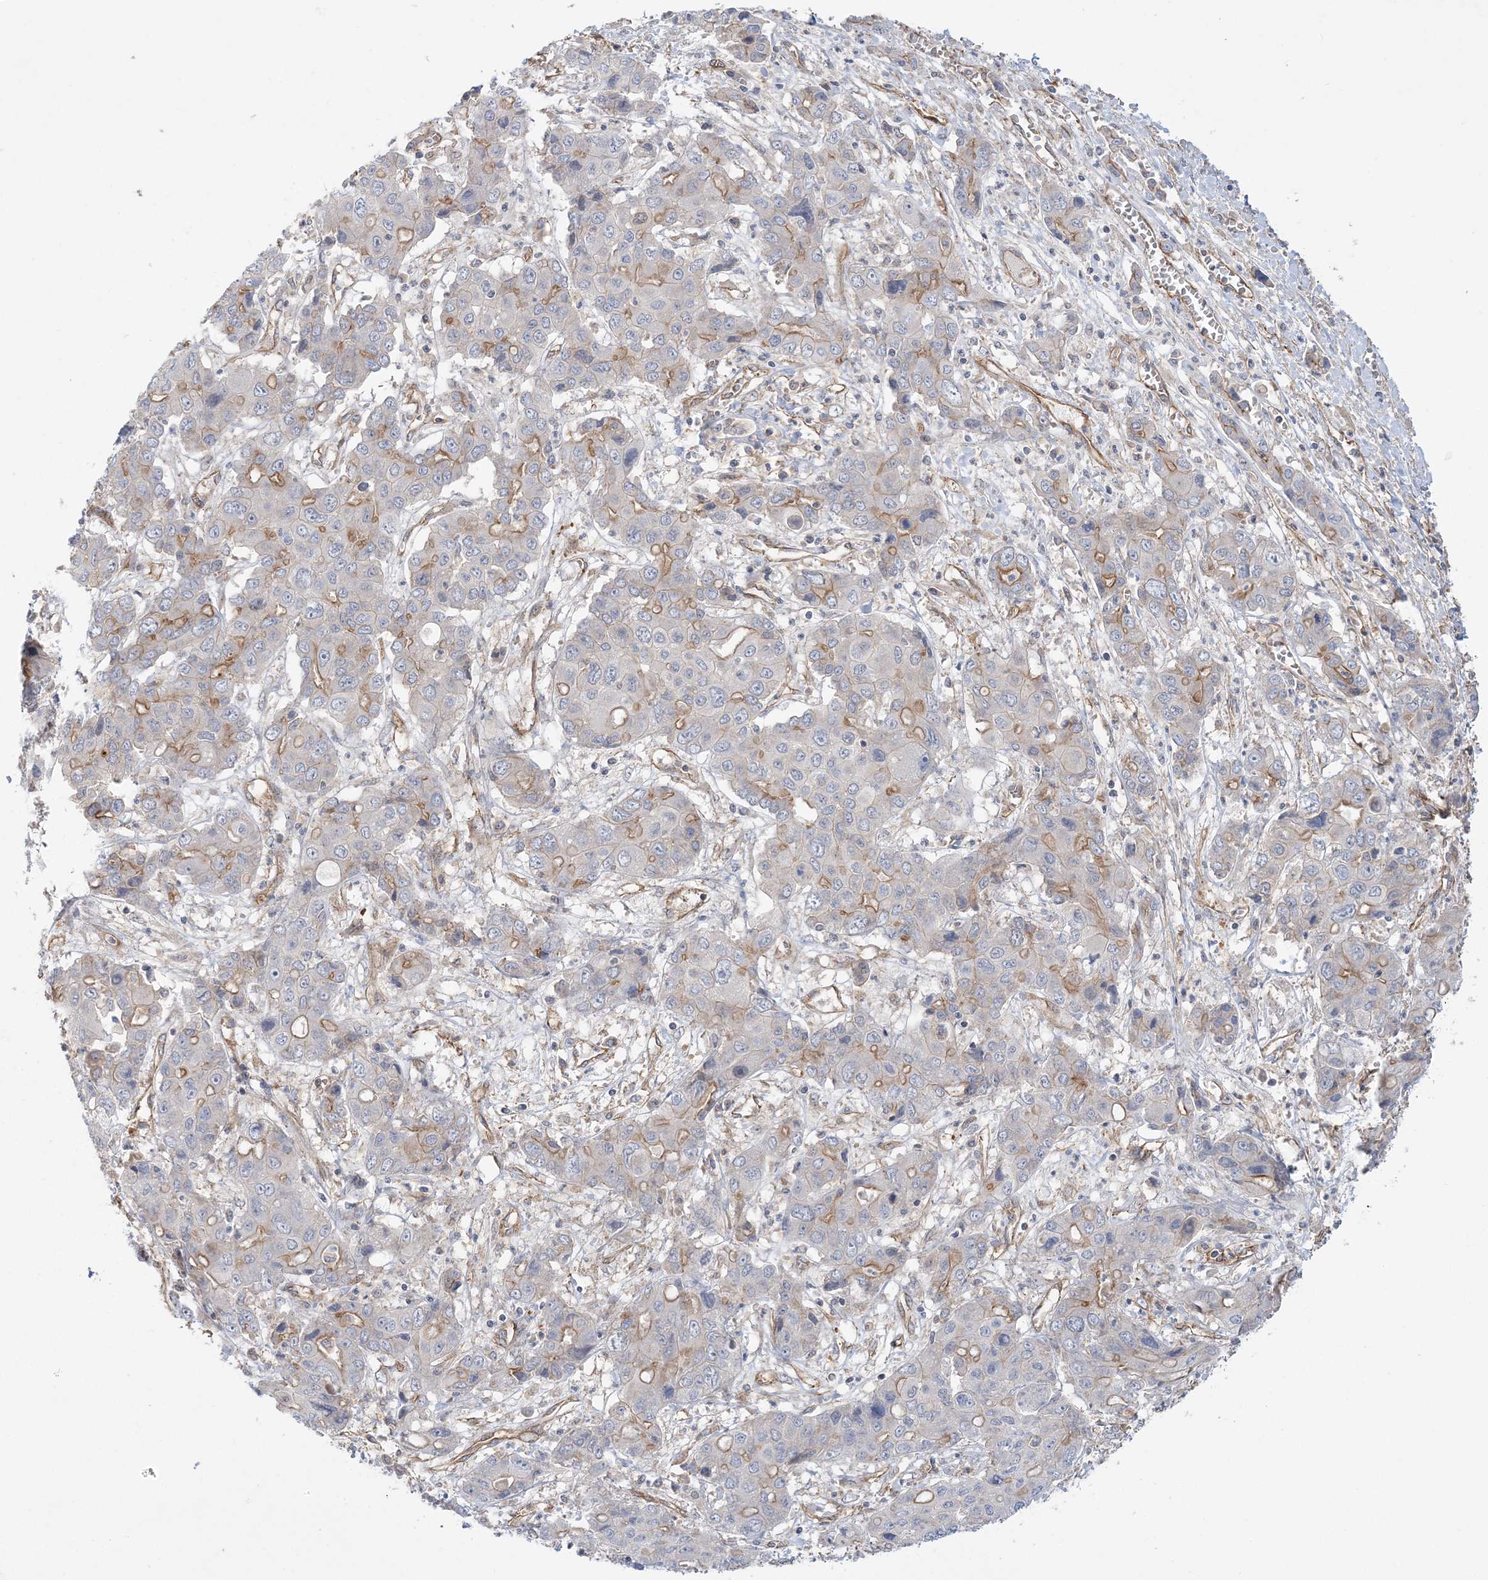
{"staining": {"intensity": "weak", "quantity": "<25%", "location": "cytoplasmic/membranous"}, "tissue": "liver cancer", "cell_type": "Tumor cells", "image_type": "cancer", "snomed": [{"axis": "morphology", "description": "Cholangiocarcinoma"}, {"axis": "topography", "description": "Liver"}], "caption": "Immunohistochemical staining of liver cancer shows no significant staining in tumor cells. The staining was performed using DAB (3,3'-diaminobenzidine) to visualize the protein expression in brown, while the nuclei were stained in blue with hematoxylin (Magnification: 20x).", "gene": "RAI14", "patient": {"sex": "male", "age": 67}}